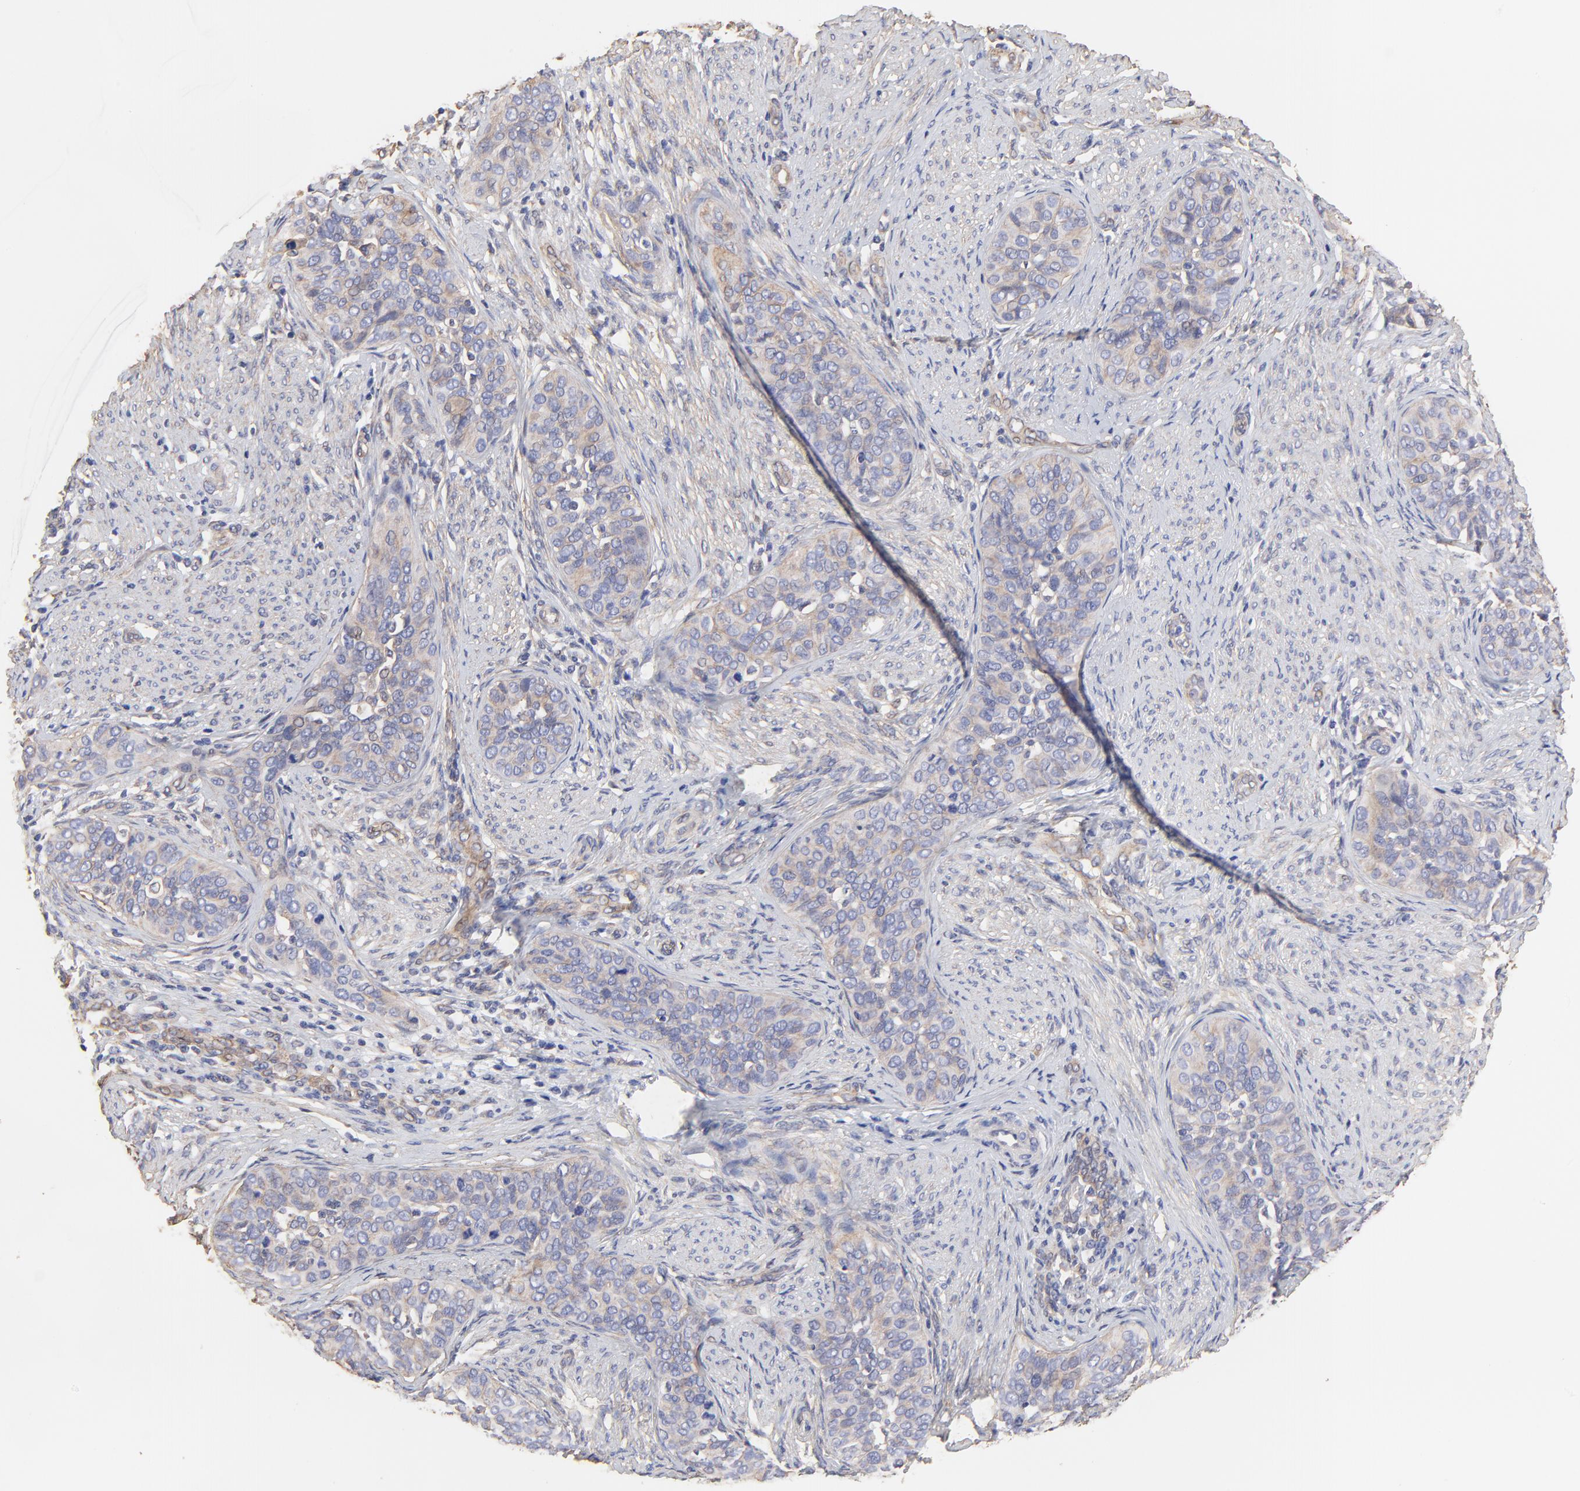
{"staining": {"intensity": "weak", "quantity": ">75%", "location": "cytoplasmic/membranous"}, "tissue": "cervical cancer", "cell_type": "Tumor cells", "image_type": "cancer", "snomed": [{"axis": "morphology", "description": "Squamous cell carcinoma, NOS"}, {"axis": "topography", "description": "Cervix"}], "caption": "Weak cytoplasmic/membranous expression is present in about >75% of tumor cells in cervical squamous cell carcinoma. (brown staining indicates protein expression, while blue staining denotes nuclei).", "gene": "LRCH2", "patient": {"sex": "female", "age": 31}}